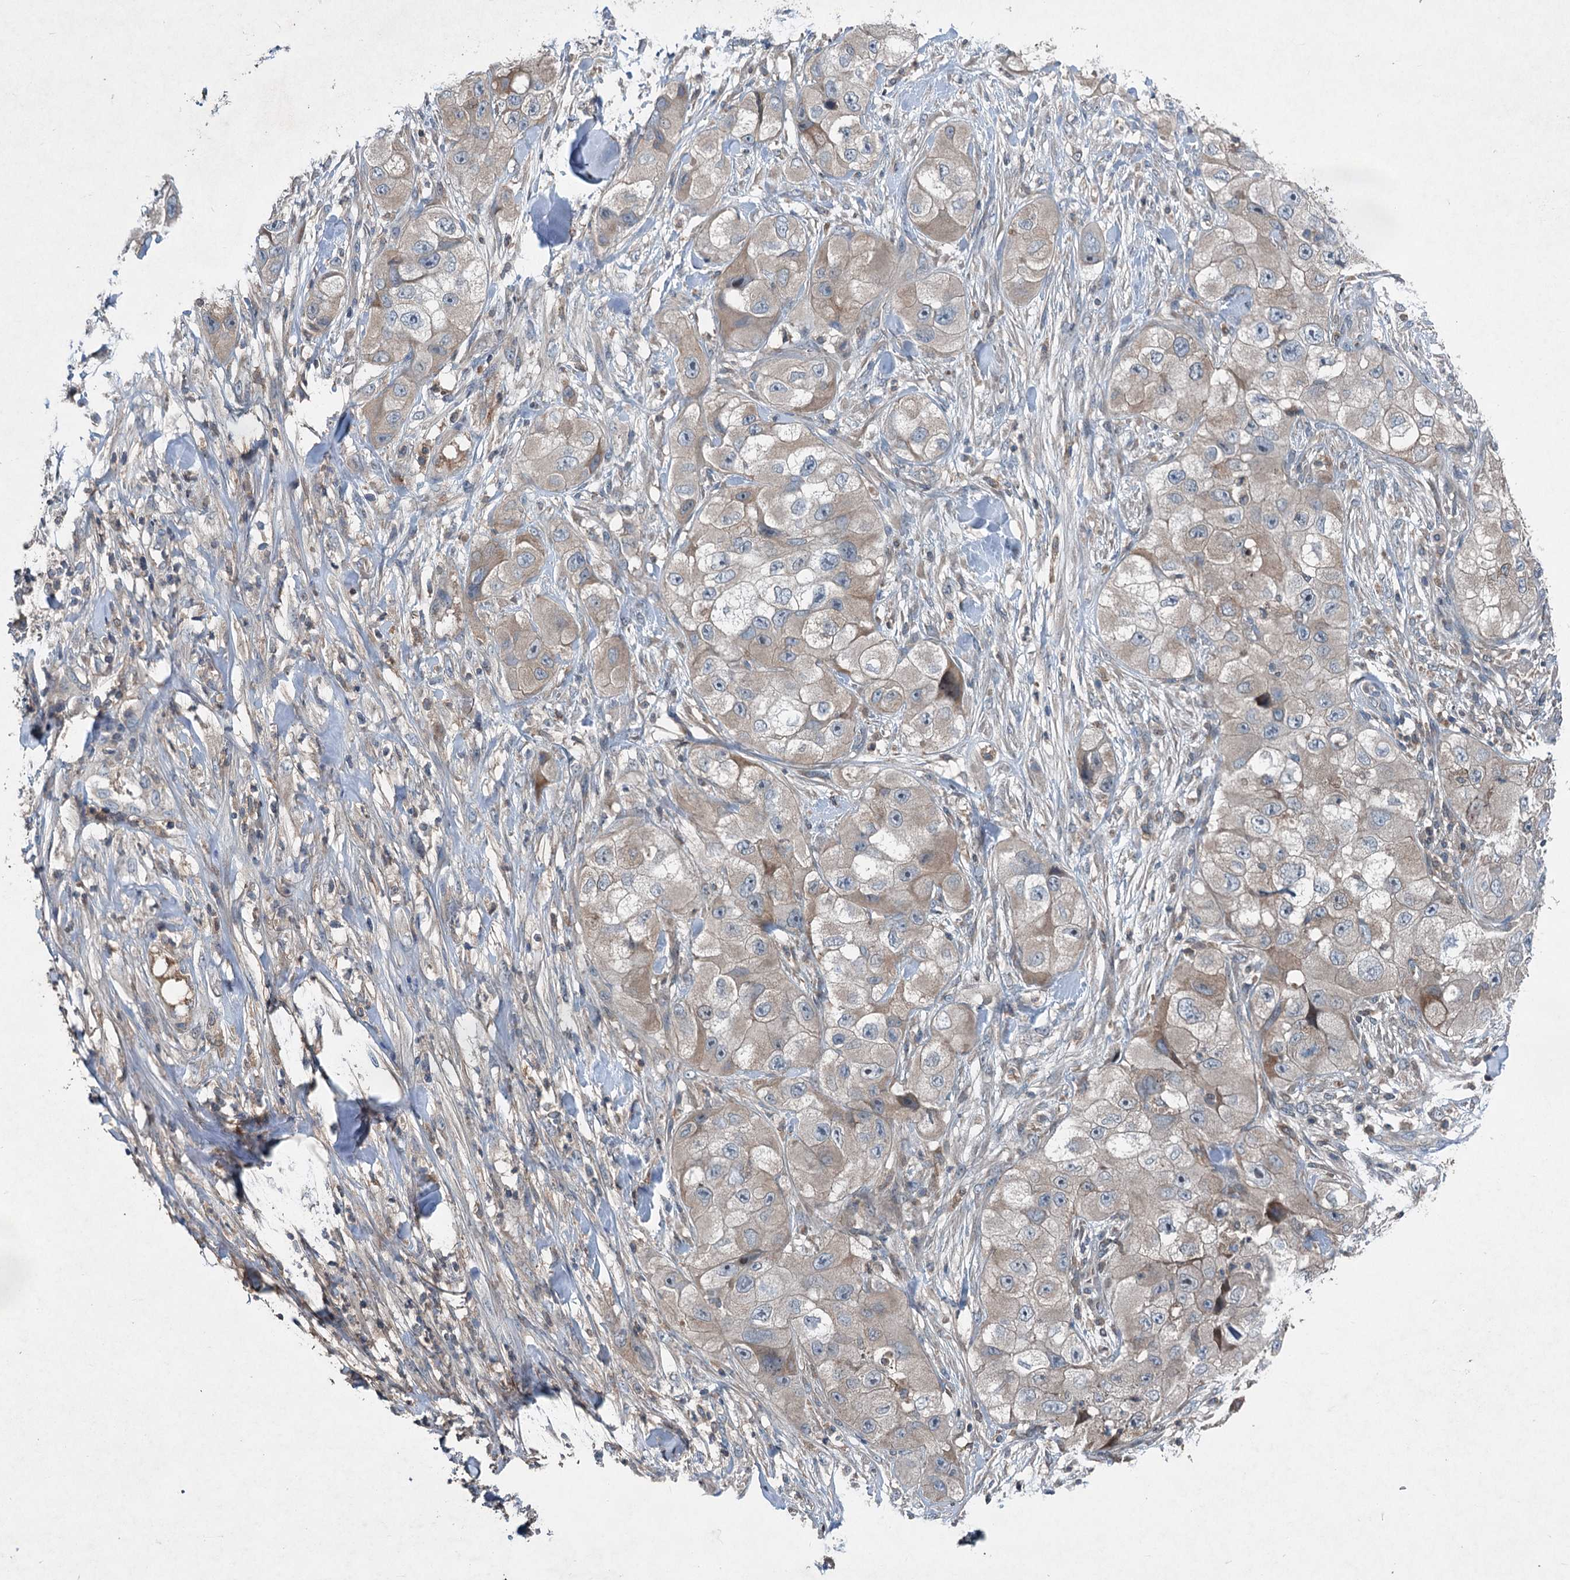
{"staining": {"intensity": "negative", "quantity": "none", "location": "none"}, "tissue": "skin cancer", "cell_type": "Tumor cells", "image_type": "cancer", "snomed": [{"axis": "morphology", "description": "Squamous cell carcinoma, NOS"}, {"axis": "topography", "description": "Skin"}, {"axis": "topography", "description": "Subcutis"}], "caption": "Tumor cells show no significant staining in skin cancer. (Stains: DAB (3,3'-diaminobenzidine) immunohistochemistry with hematoxylin counter stain, Microscopy: brightfield microscopy at high magnification).", "gene": "TAPBPL", "patient": {"sex": "male", "age": 73}}